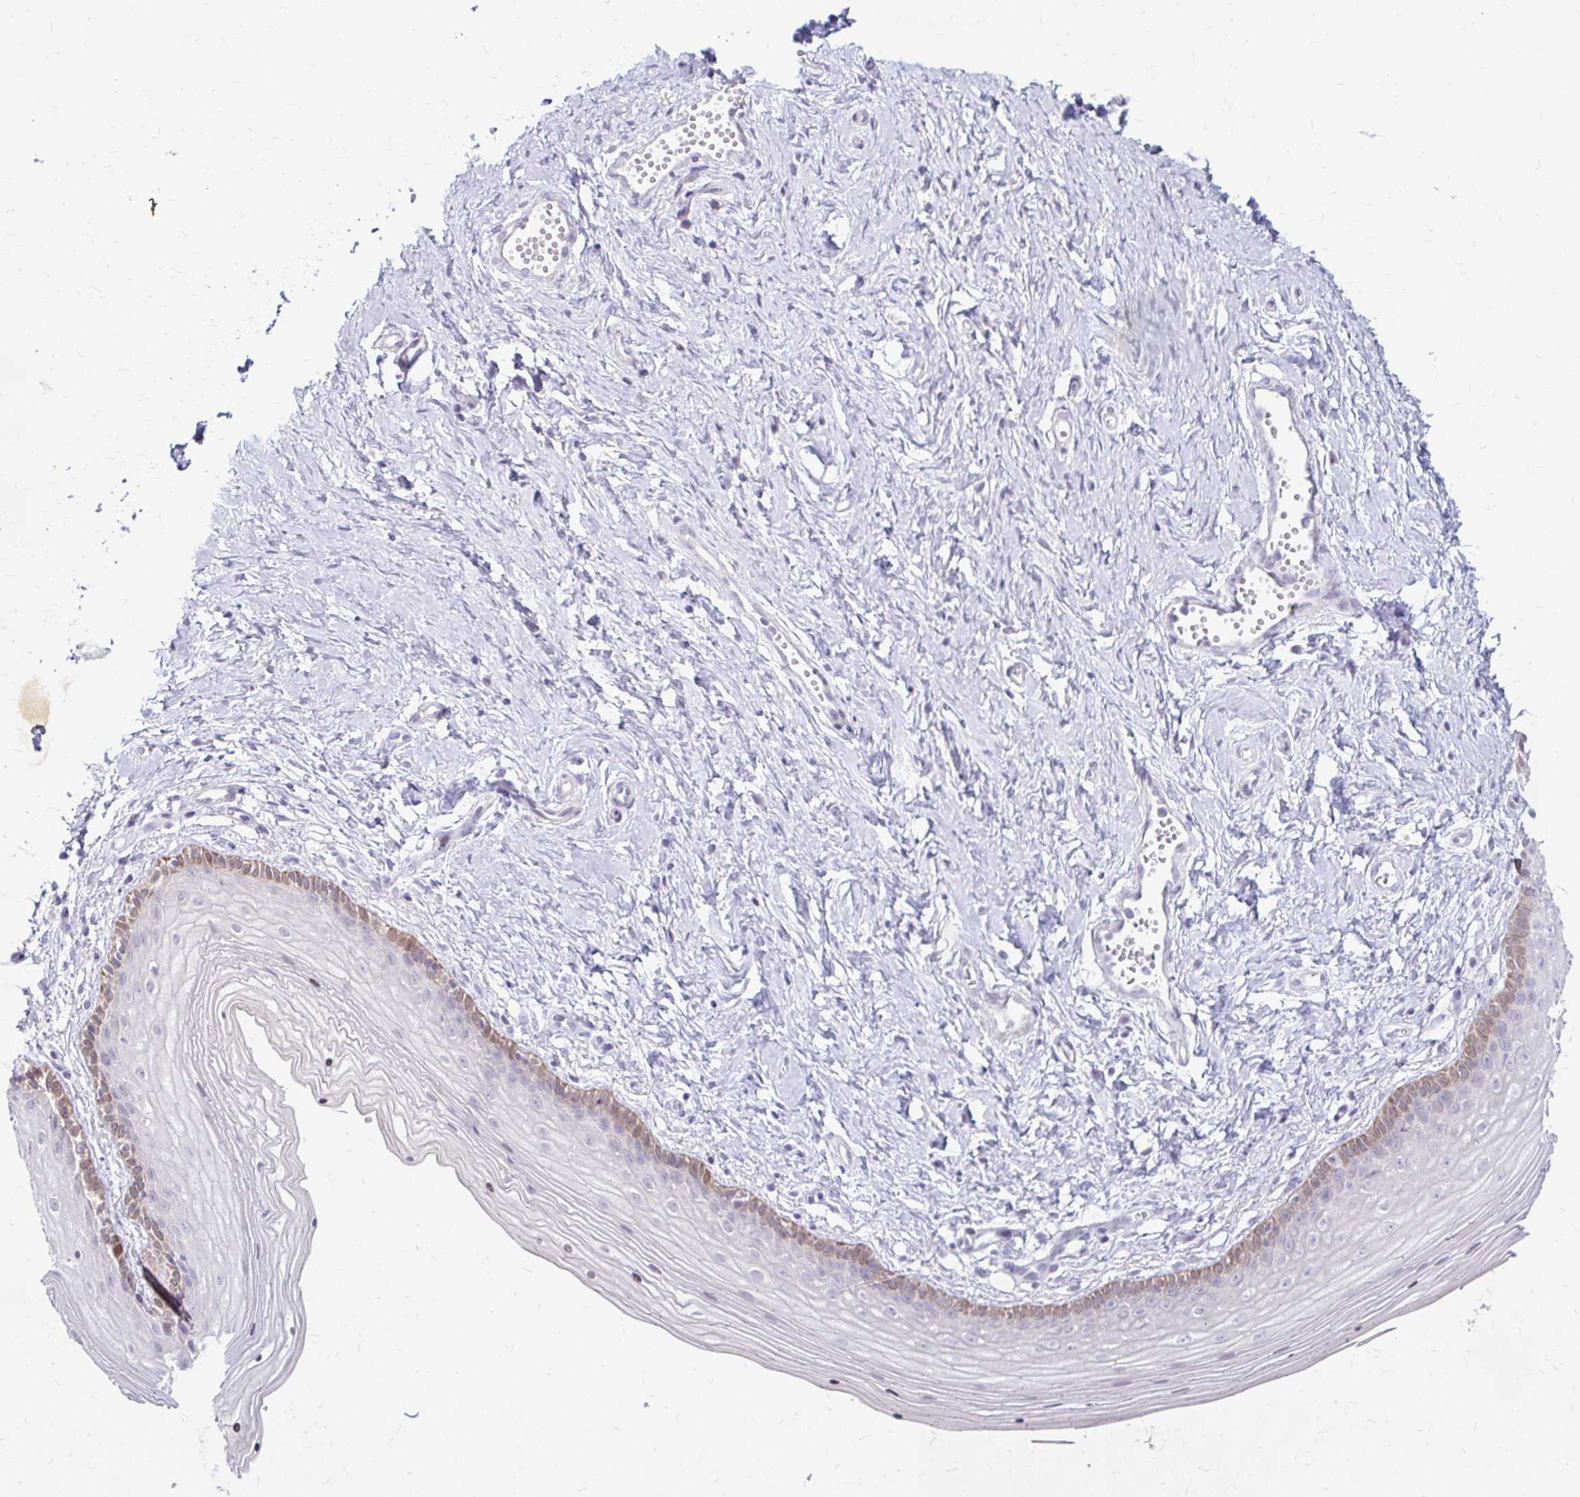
{"staining": {"intensity": "moderate", "quantity": "<25%", "location": "cytoplasmic/membranous,nuclear"}, "tissue": "vagina", "cell_type": "Squamous epithelial cells", "image_type": "normal", "snomed": [{"axis": "morphology", "description": "Normal tissue, NOS"}, {"axis": "topography", "description": "Vagina"}], "caption": "Vagina was stained to show a protein in brown. There is low levels of moderate cytoplasmic/membranous,nuclear expression in about <25% of squamous epithelial cells. Ihc stains the protein in brown and the nuclei are stained blue.", "gene": "RGS16", "patient": {"sex": "female", "age": 38}}